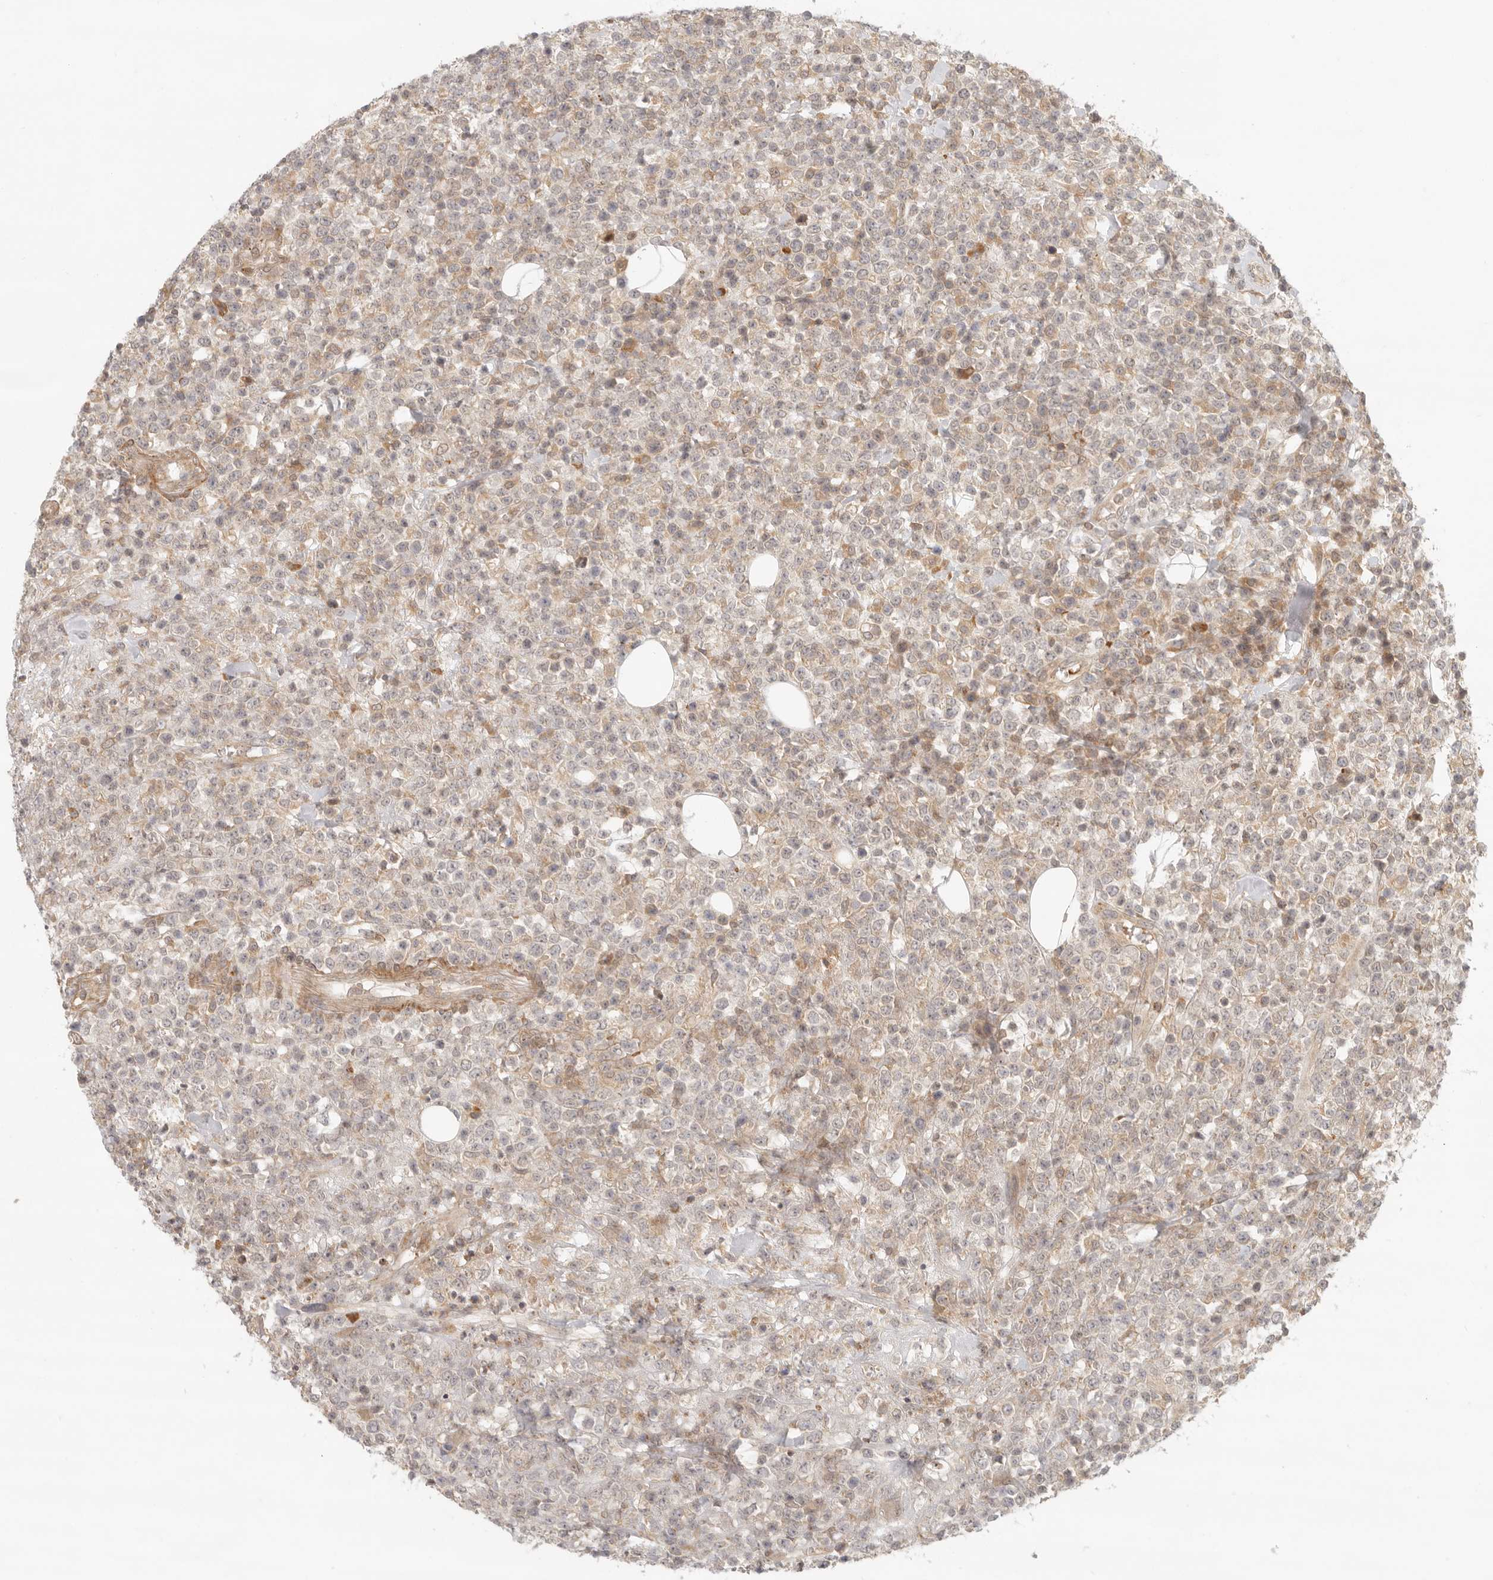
{"staining": {"intensity": "weak", "quantity": "25%-75%", "location": "cytoplasmic/membranous"}, "tissue": "lymphoma", "cell_type": "Tumor cells", "image_type": "cancer", "snomed": [{"axis": "morphology", "description": "Malignant lymphoma, non-Hodgkin's type, High grade"}, {"axis": "topography", "description": "Colon"}], "caption": "Human high-grade malignant lymphoma, non-Hodgkin's type stained with a brown dye reveals weak cytoplasmic/membranous positive positivity in about 25%-75% of tumor cells.", "gene": "AHDC1", "patient": {"sex": "female", "age": 53}}